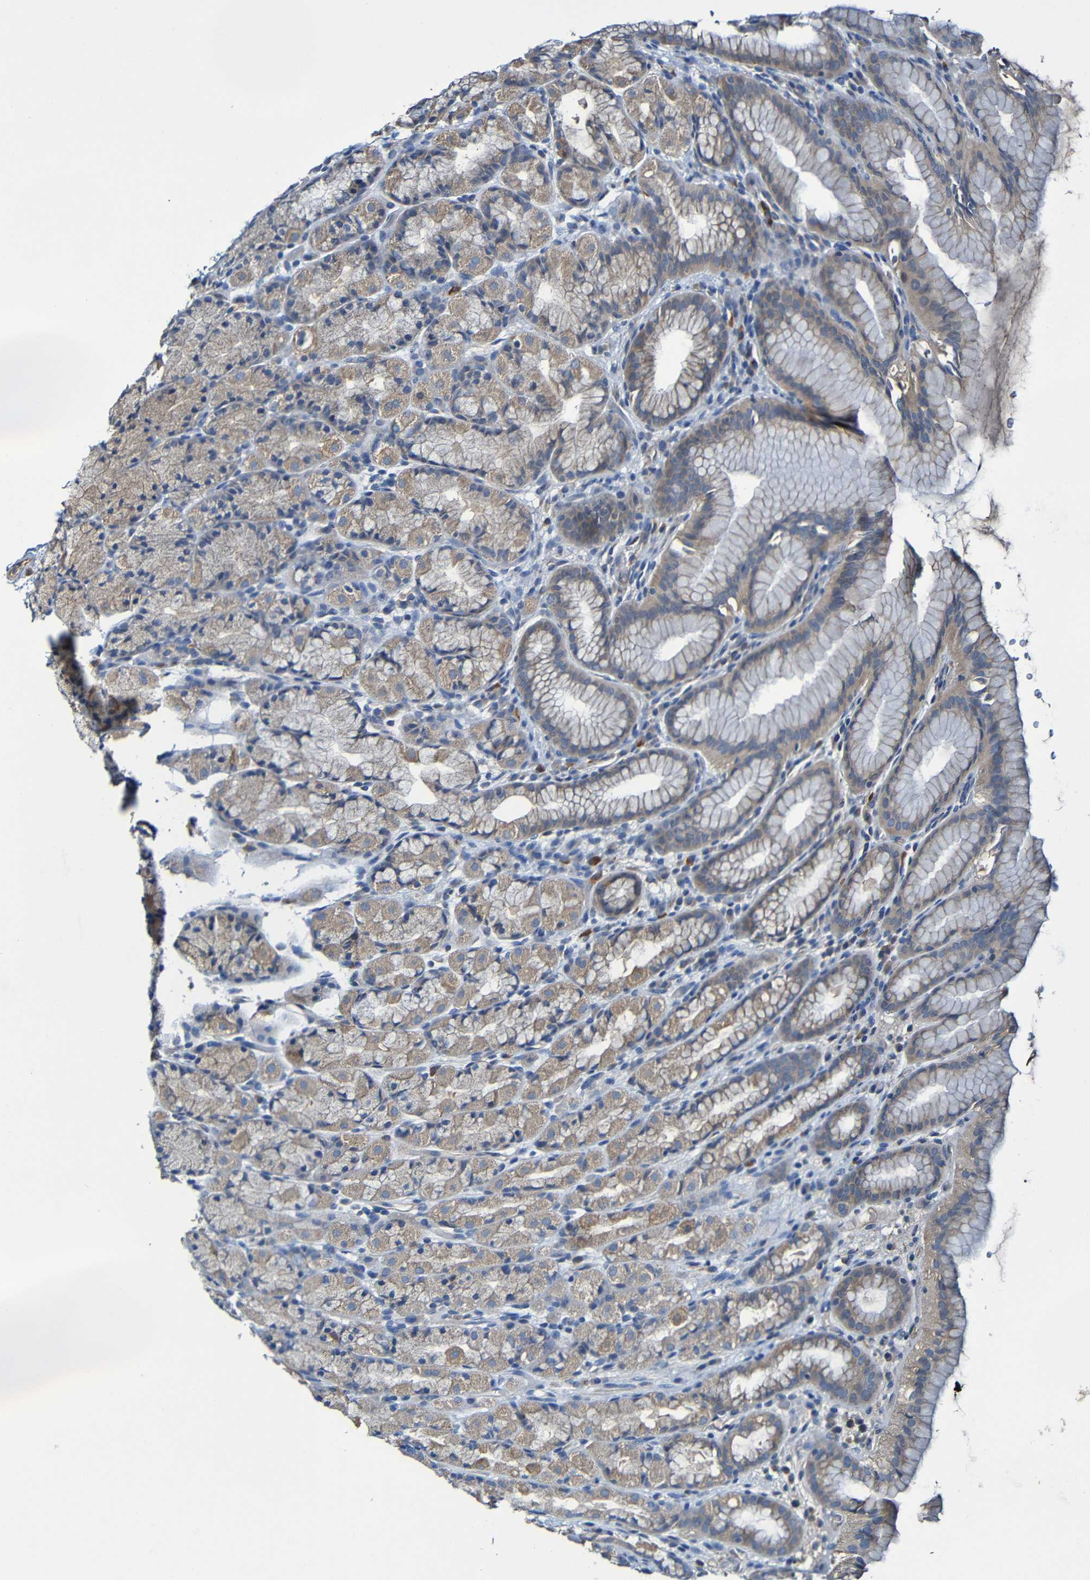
{"staining": {"intensity": "moderate", "quantity": ">75%", "location": "cytoplasmic/membranous"}, "tissue": "stomach", "cell_type": "Glandular cells", "image_type": "normal", "snomed": [{"axis": "morphology", "description": "Normal tissue, NOS"}, {"axis": "topography", "description": "Stomach, upper"}], "caption": "Protein positivity by immunohistochemistry (IHC) demonstrates moderate cytoplasmic/membranous positivity in approximately >75% of glandular cells in unremarkable stomach. (Brightfield microscopy of DAB IHC at high magnification).", "gene": "ADAM15", "patient": {"sex": "male", "age": 68}}